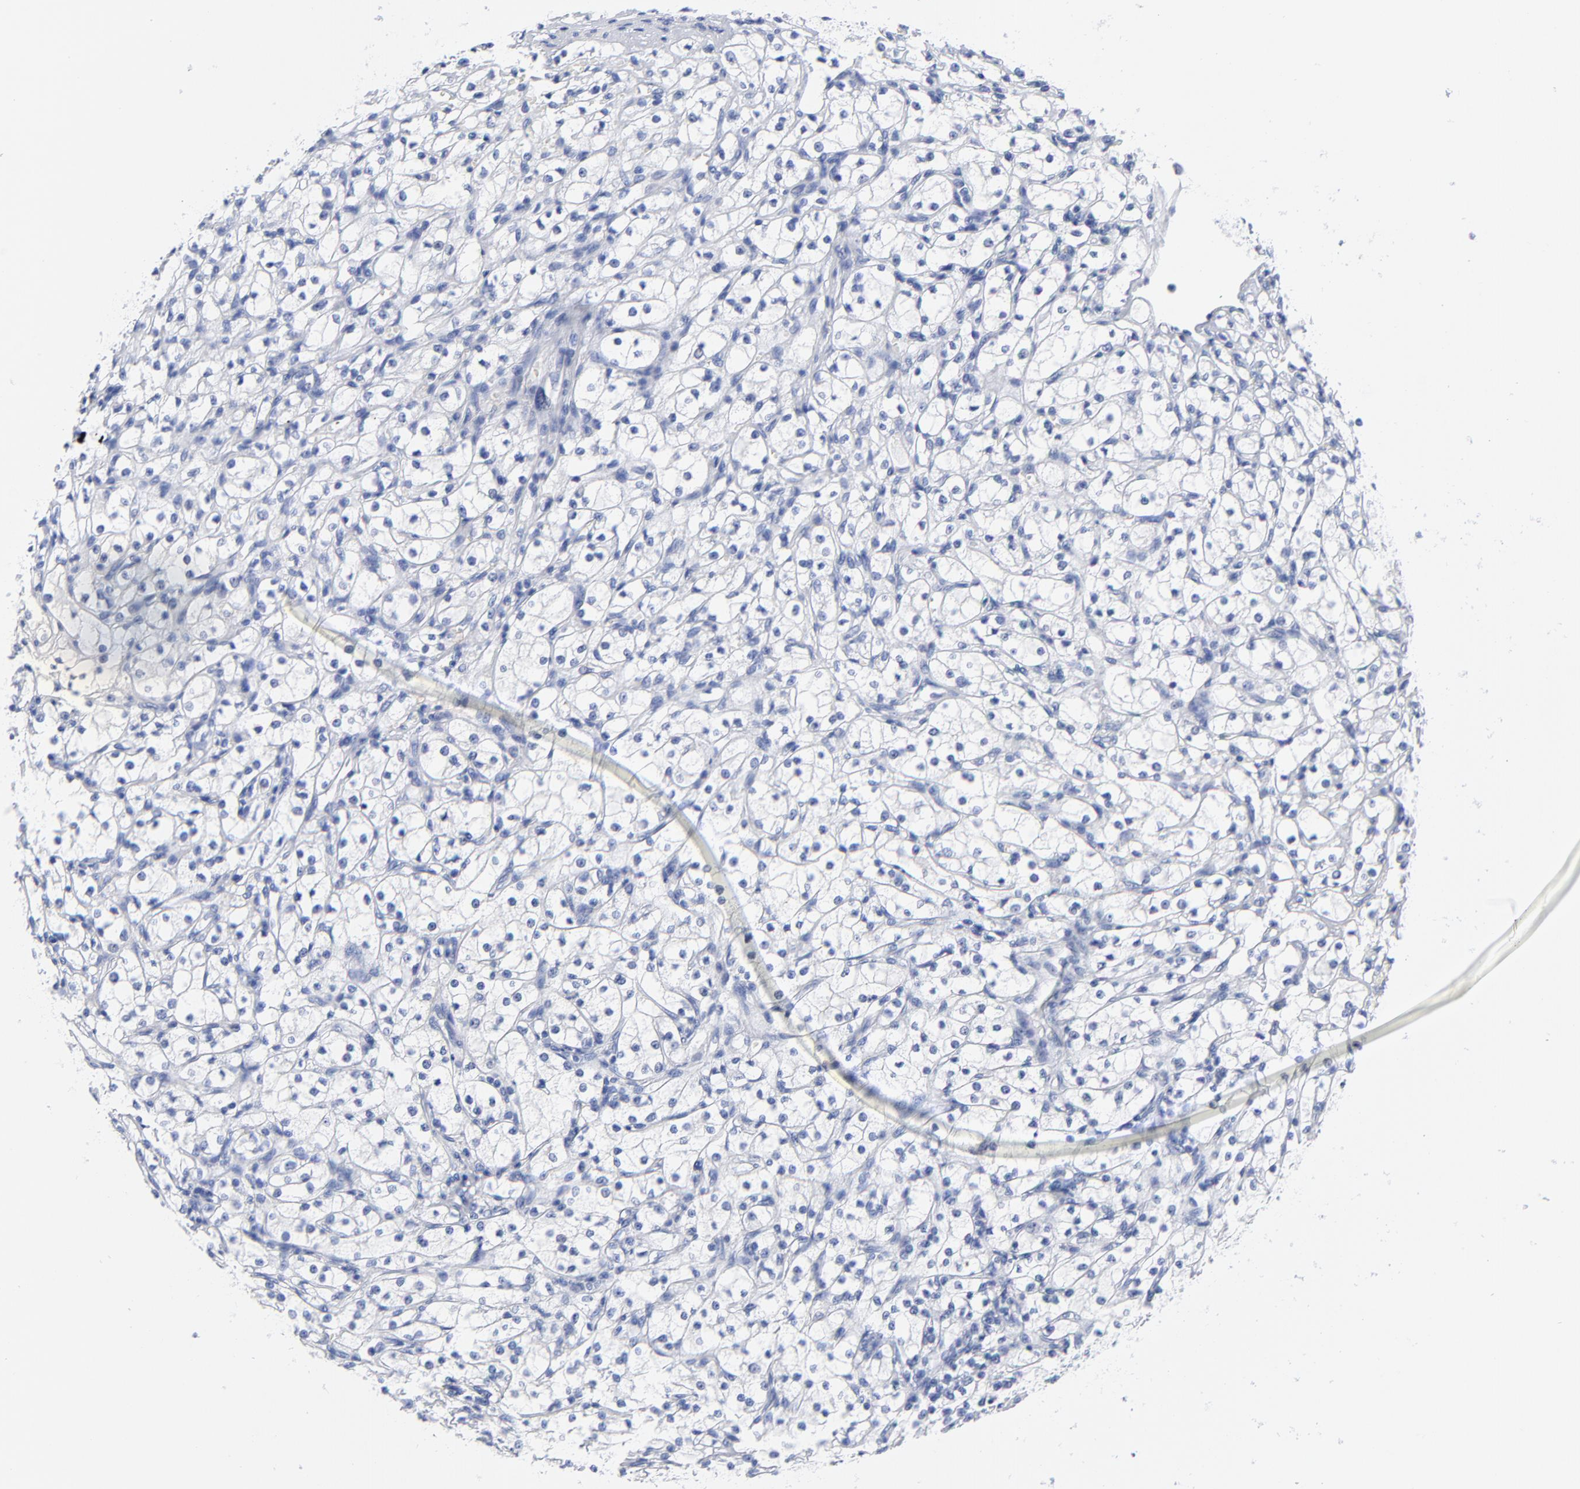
{"staining": {"intensity": "negative", "quantity": "none", "location": "none"}, "tissue": "renal cancer", "cell_type": "Tumor cells", "image_type": "cancer", "snomed": [{"axis": "morphology", "description": "Adenocarcinoma, NOS"}, {"axis": "topography", "description": "Kidney"}], "caption": "An image of human renal cancer is negative for staining in tumor cells. (DAB (3,3'-diaminobenzidine) immunohistochemistry (IHC) visualized using brightfield microscopy, high magnification).", "gene": "ACY1", "patient": {"sex": "male", "age": 61}}